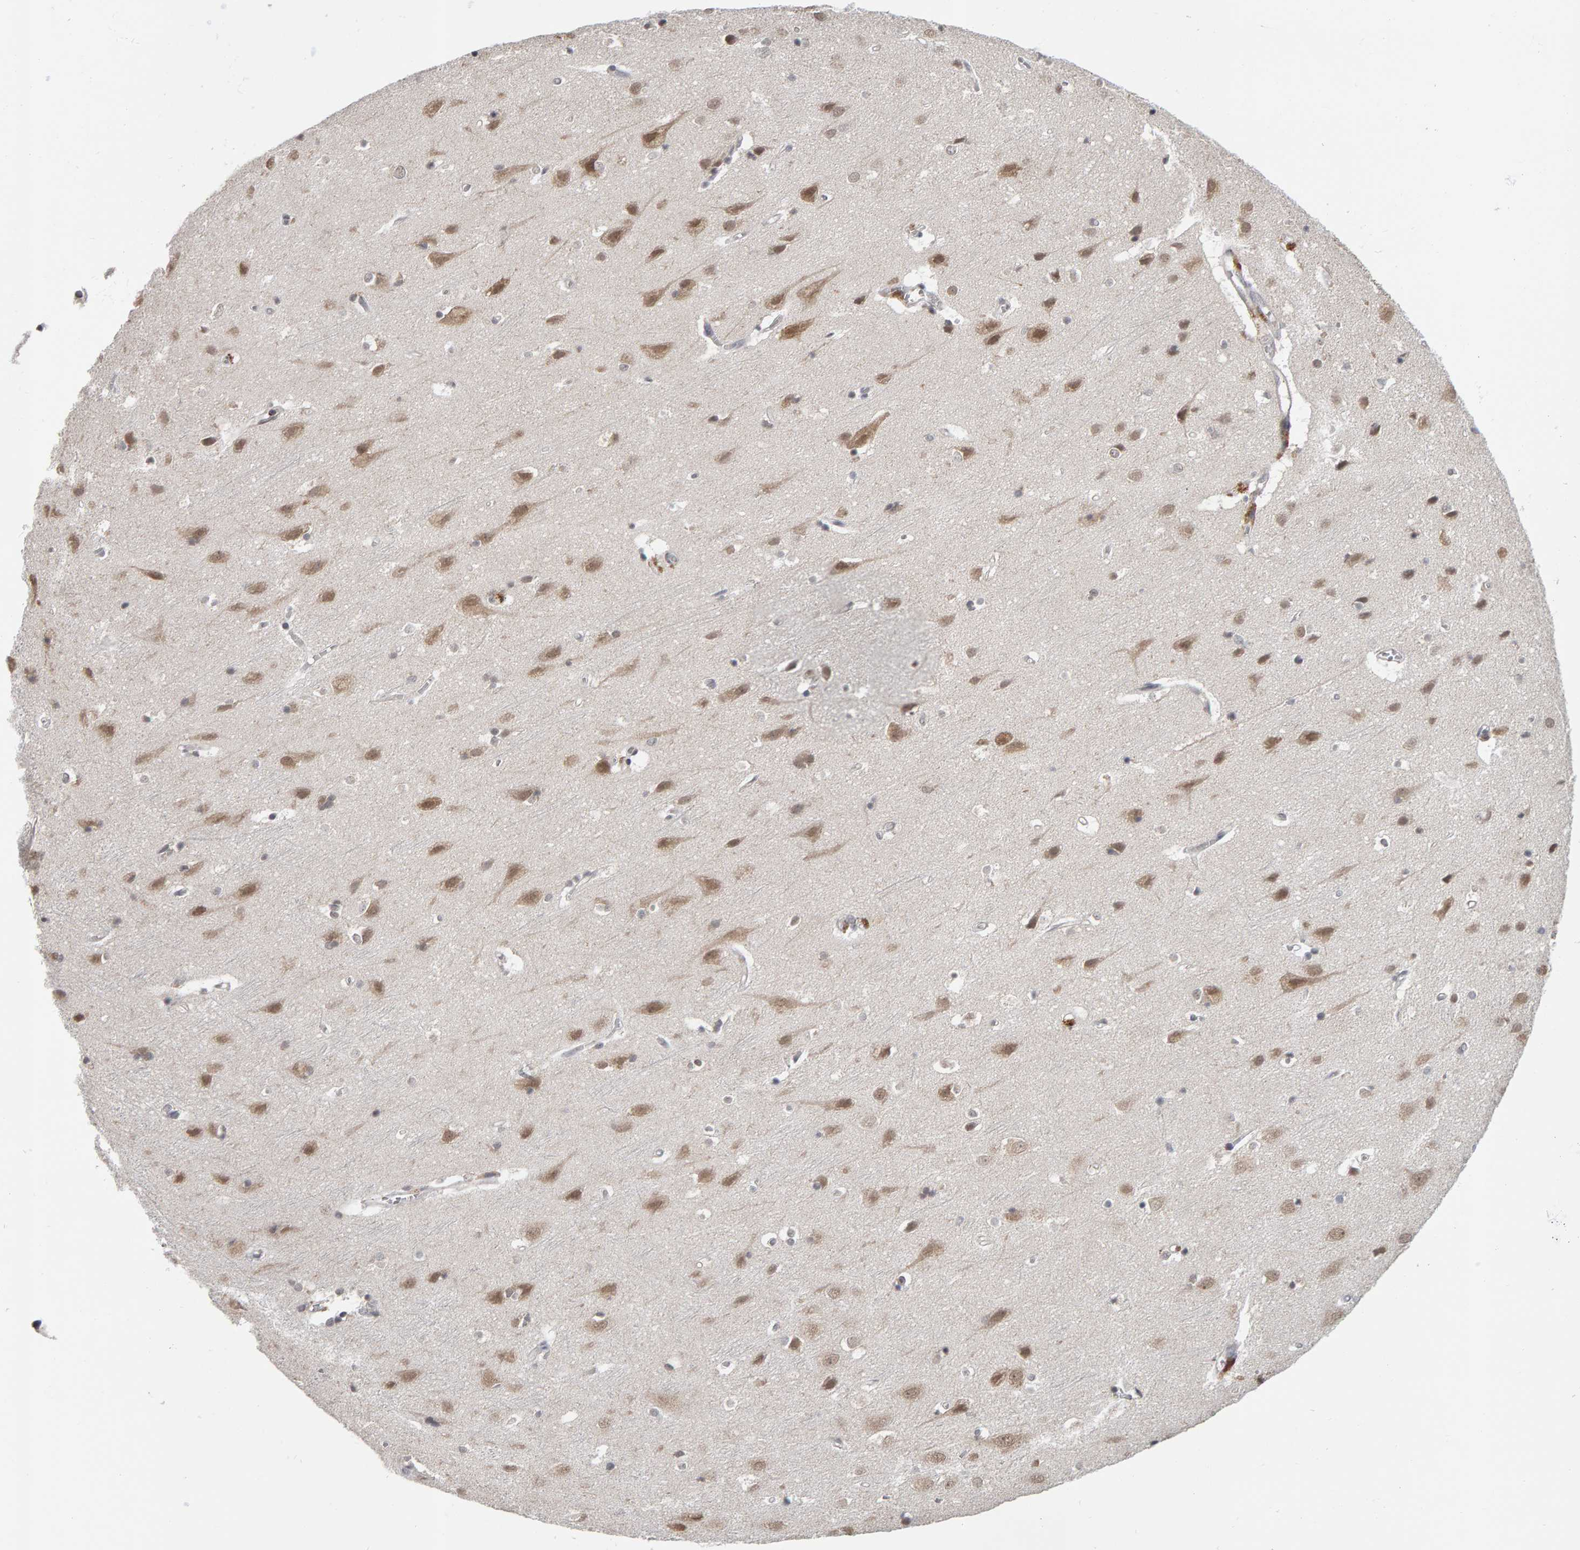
{"staining": {"intensity": "weak", "quantity": ">75%", "location": "cytoplasmic/membranous"}, "tissue": "cerebral cortex", "cell_type": "Endothelial cells", "image_type": "normal", "snomed": [{"axis": "morphology", "description": "Normal tissue, NOS"}, {"axis": "topography", "description": "Cerebral cortex"}], "caption": "An image showing weak cytoplasmic/membranous positivity in approximately >75% of endothelial cells in benign cerebral cortex, as visualized by brown immunohistochemical staining.", "gene": "DAP3", "patient": {"sex": "male", "age": 54}}